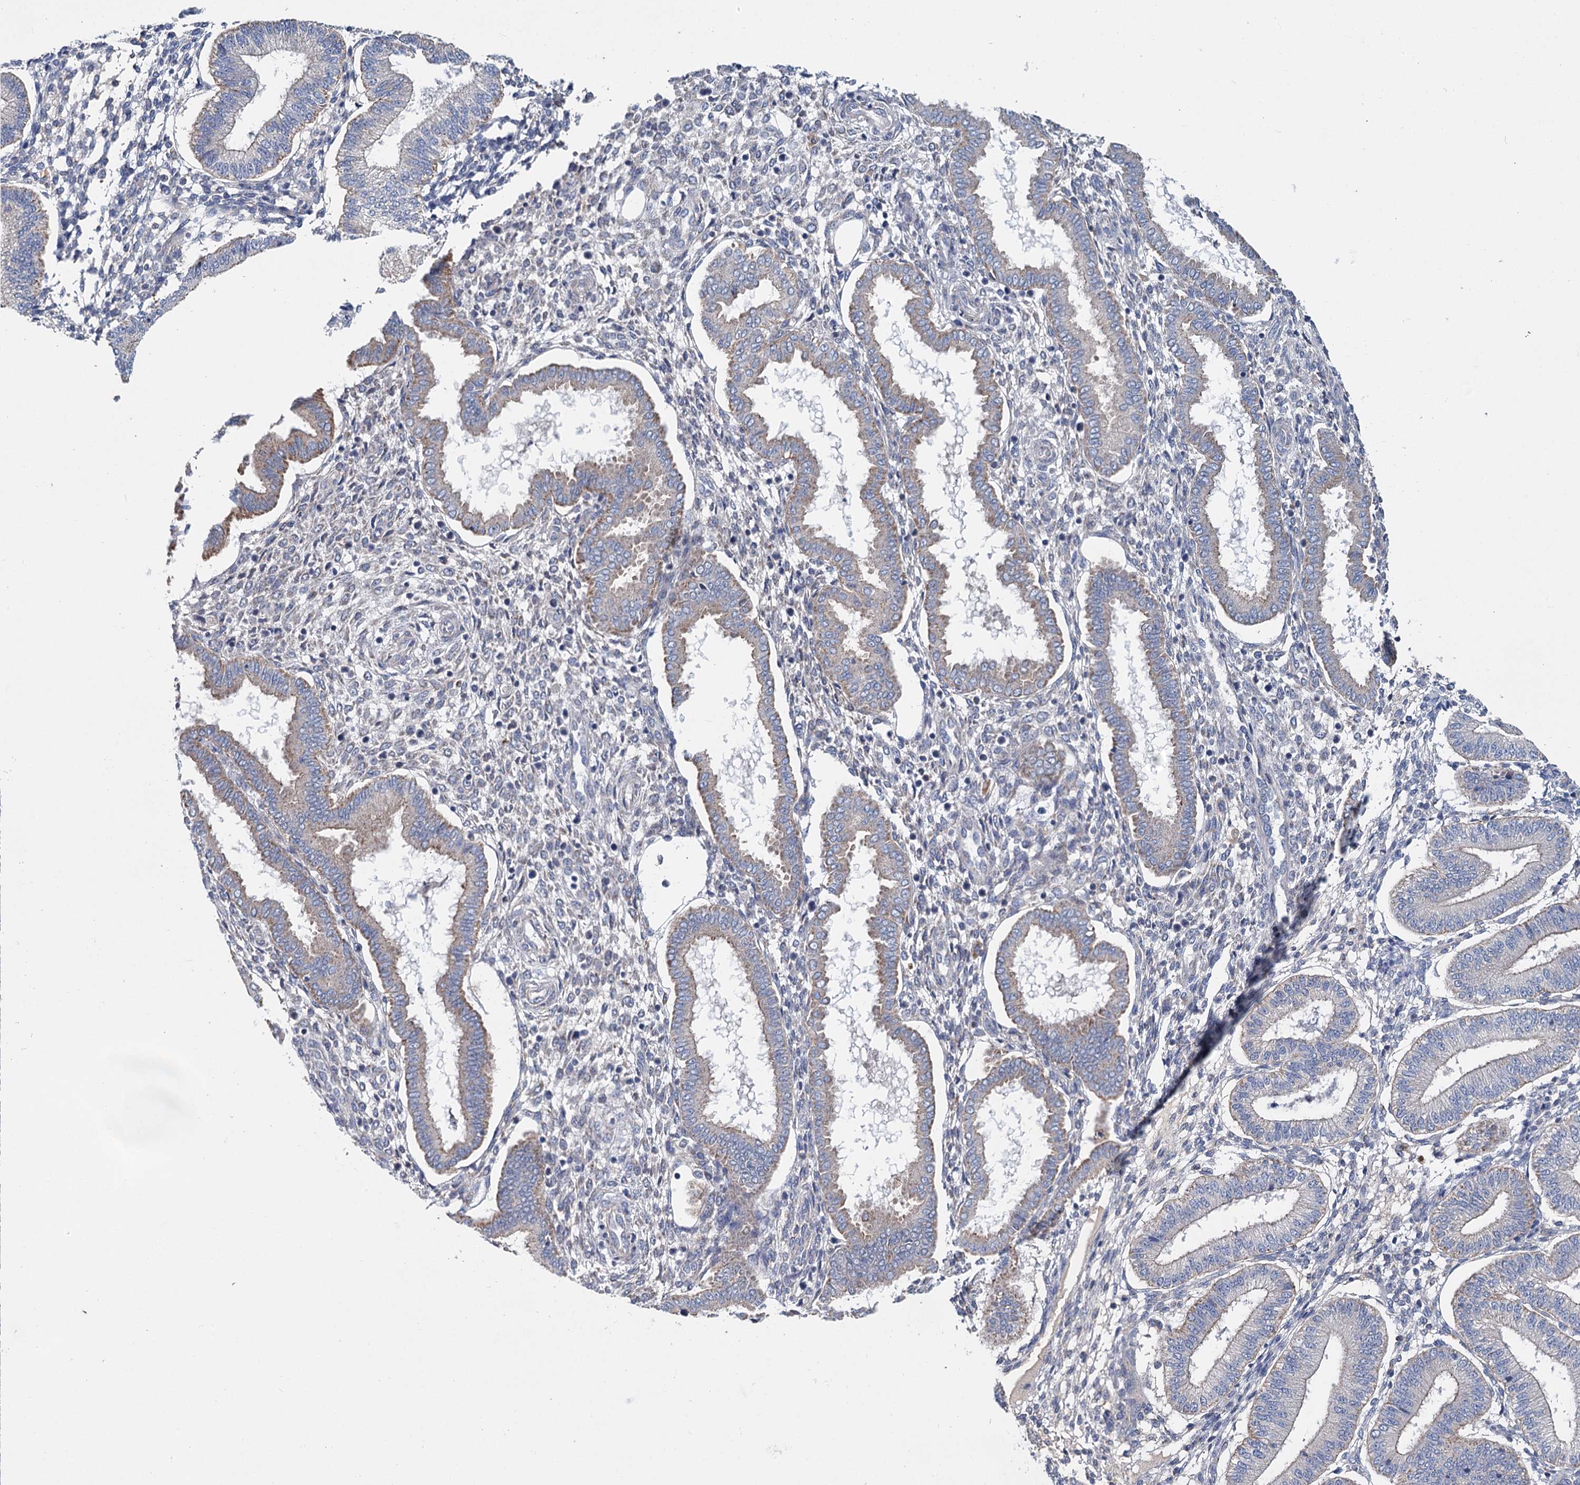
{"staining": {"intensity": "negative", "quantity": "none", "location": "none"}, "tissue": "endometrium", "cell_type": "Cells in endometrial stroma", "image_type": "normal", "snomed": [{"axis": "morphology", "description": "Normal tissue, NOS"}, {"axis": "topography", "description": "Endometrium"}], "caption": "Immunohistochemistry (IHC) micrograph of normal endometrium: endometrium stained with DAB demonstrates no significant protein positivity in cells in endometrial stroma.", "gene": "ANKRD16", "patient": {"sex": "female", "age": 24}}